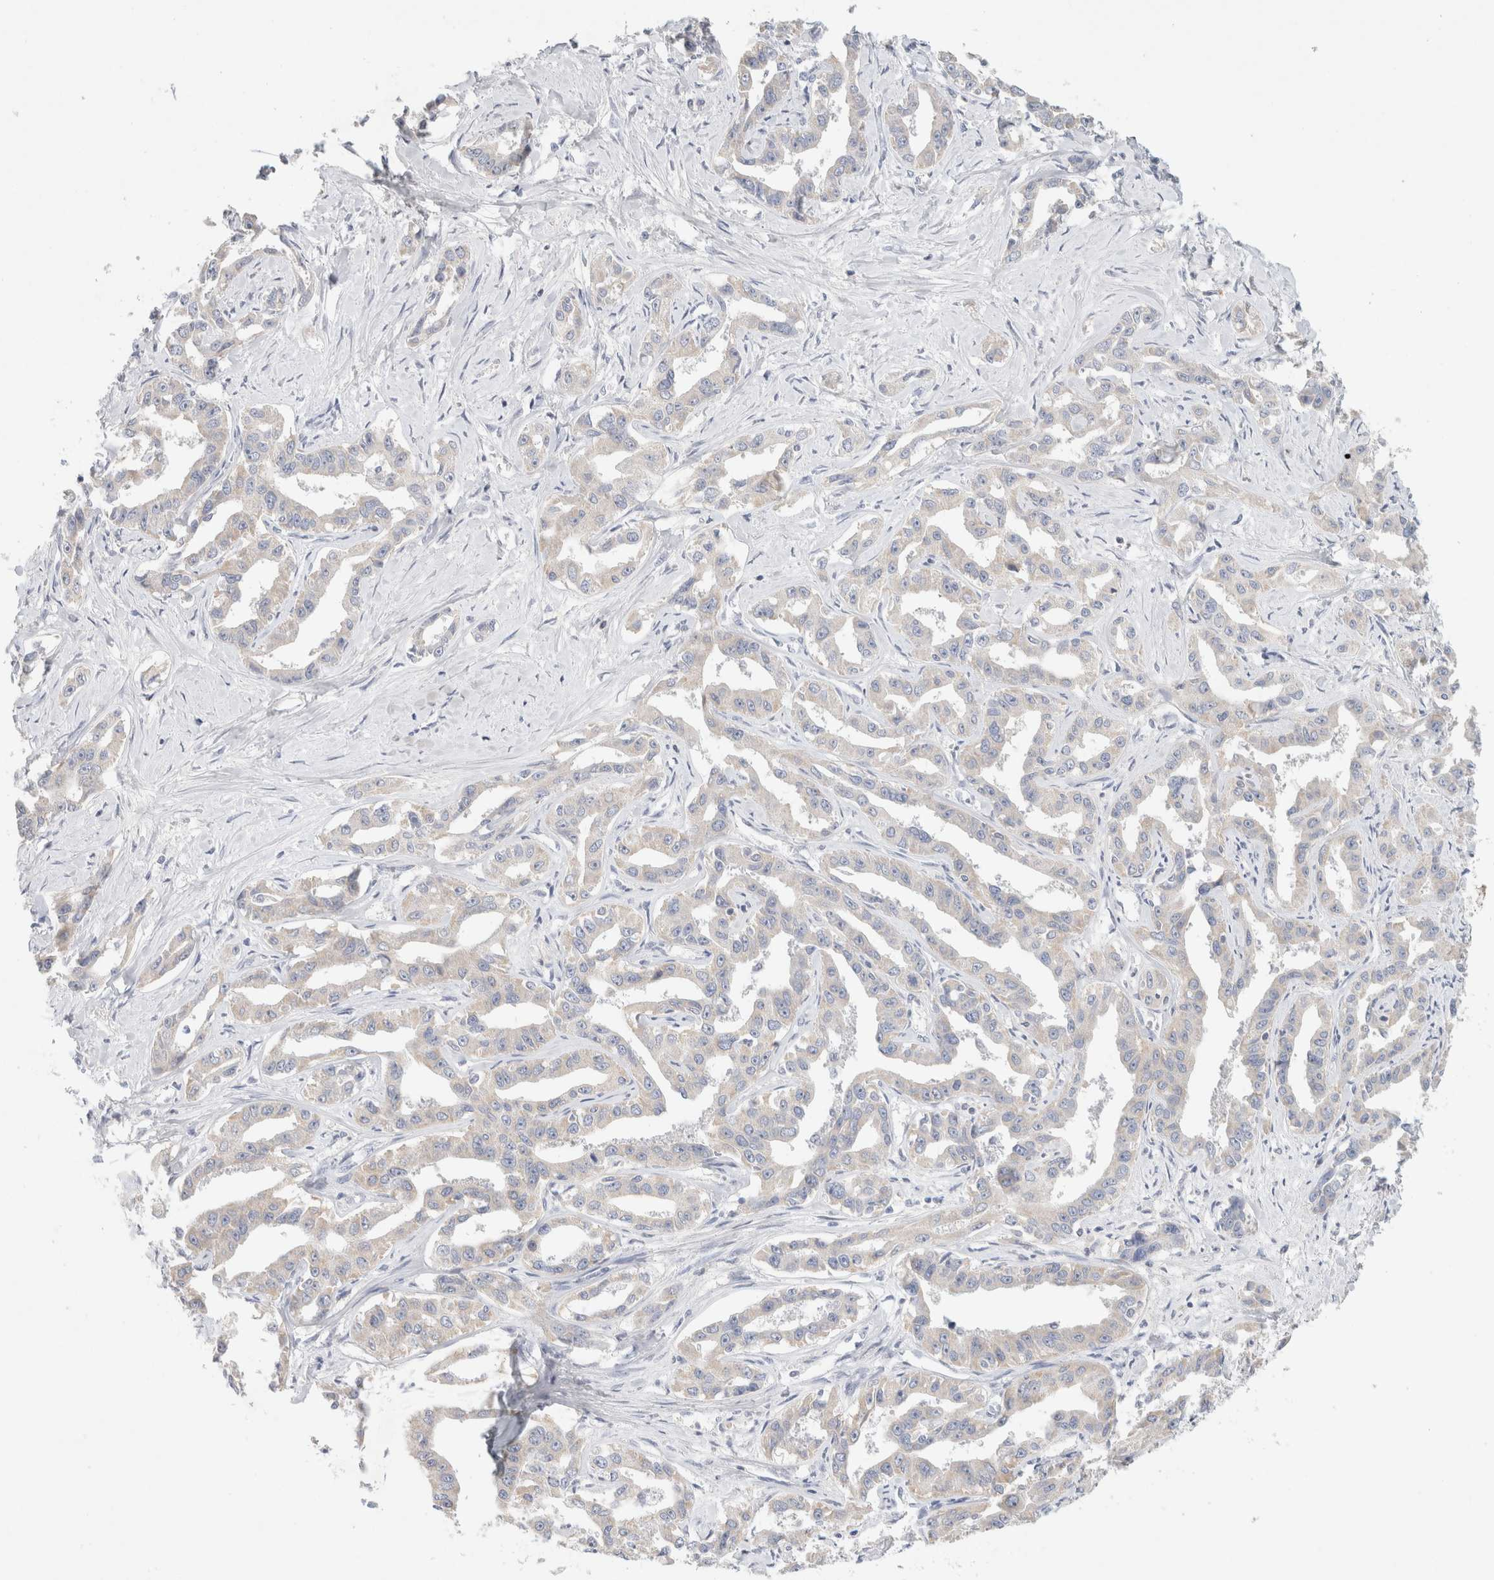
{"staining": {"intensity": "weak", "quantity": "<25%", "location": "cytoplasmic/membranous"}, "tissue": "liver cancer", "cell_type": "Tumor cells", "image_type": "cancer", "snomed": [{"axis": "morphology", "description": "Cholangiocarcinoma"}, {"axis": "topography", "description": "Liver"}], "caption": "This photomicrograph is of liver cholangiocarcinoma stained with immunohistochemistry to label a protein in brown with the nuclei are counter-stained blue. There is no staining in tumor cells.", "gene": "MPP2", "patient": {"sex": "male", "age": 59}}